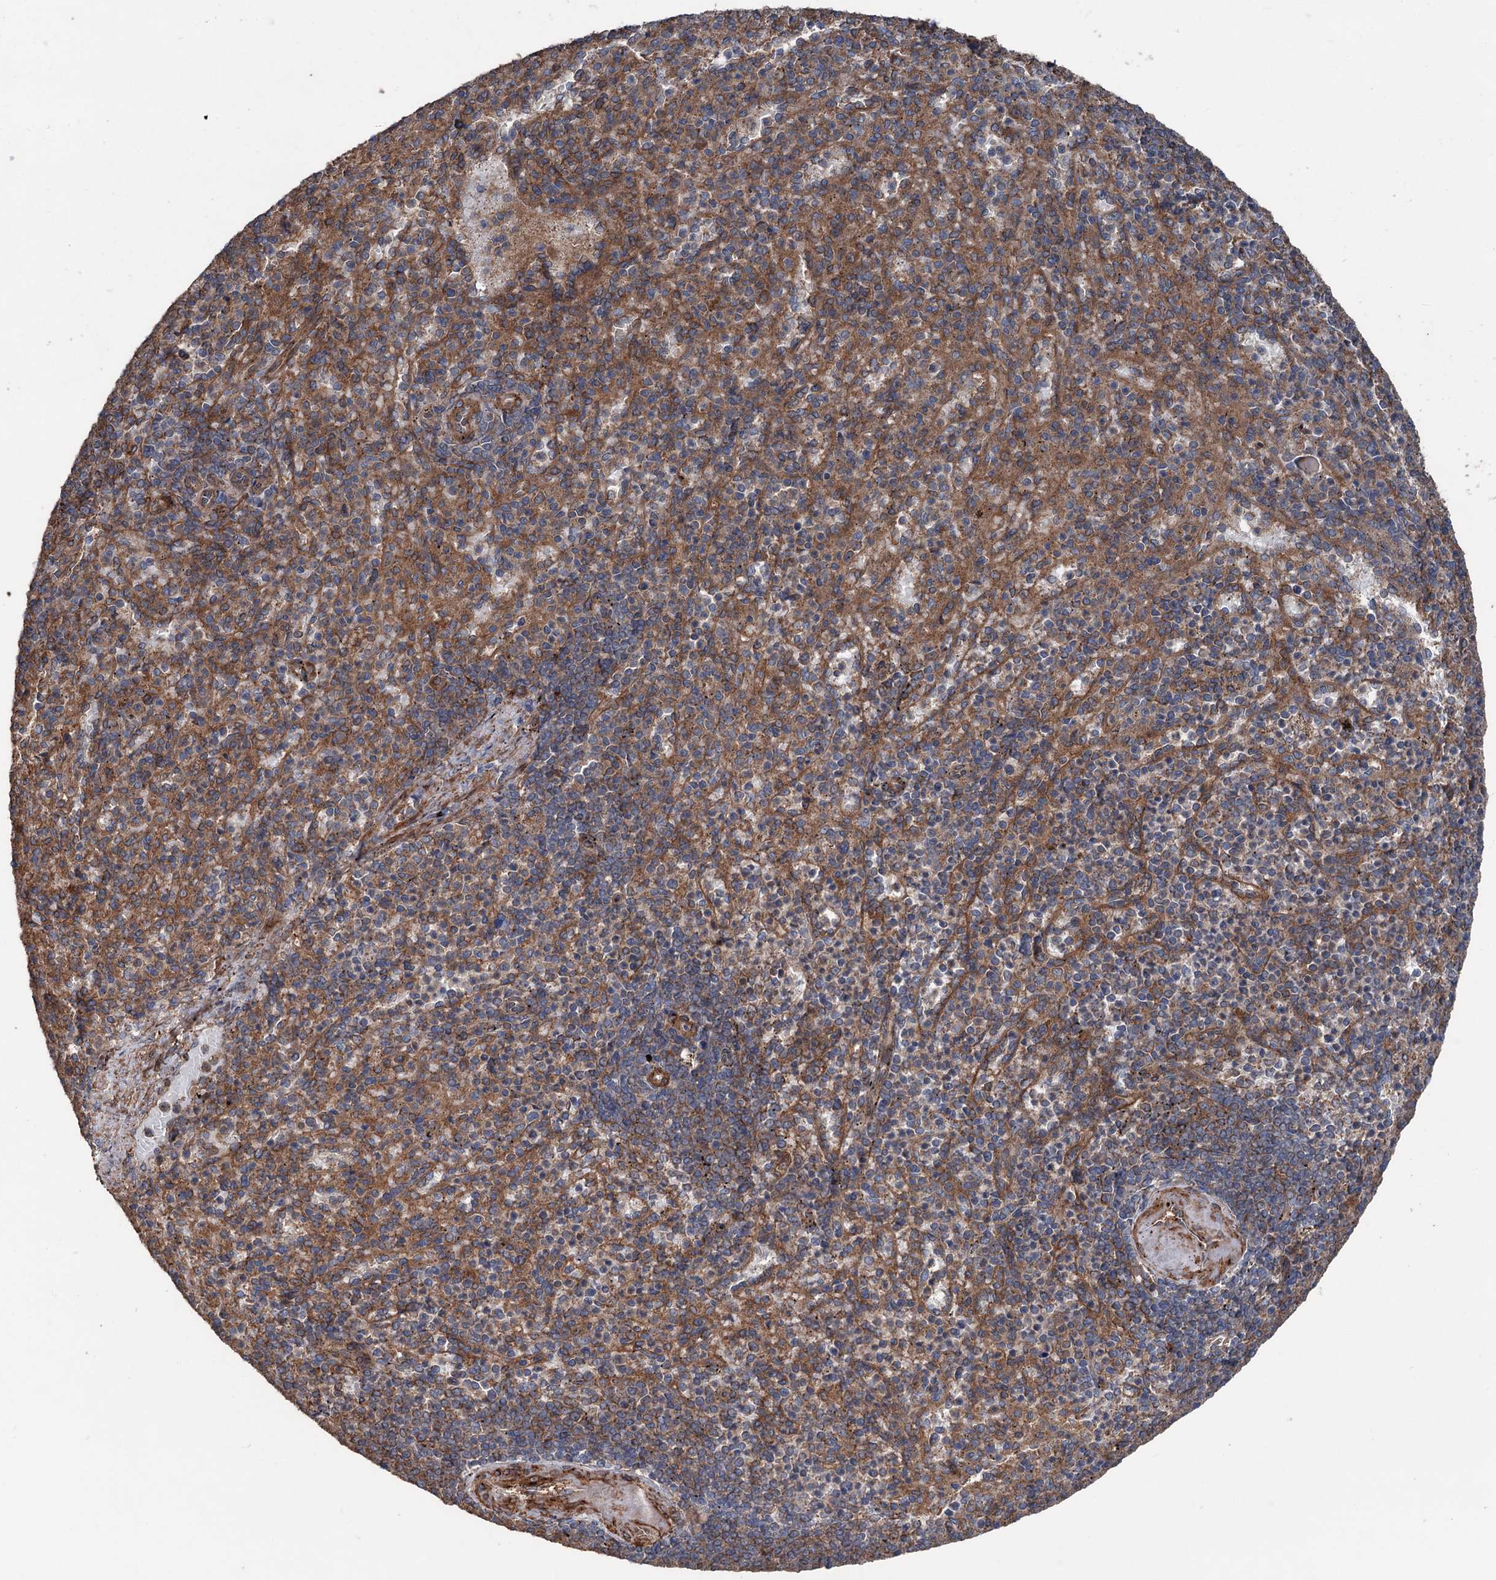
{"staining": {"intensity": "moderate", "quantity": ">75%", "location": "cytoplasmic/membranous"}, "tissue": "spleen", "cell_type": "Cells in red pulp", "image_type": "normal", "snomed": [{"axis": "morphology", "description": "Normal tissue, NOS"}, {"axis": "topography", "description": "Spleen"}], "caption": "Moderate cytoplasmic/membranous expression is identified in approximately >75% of cells in red pulp in normal spleen. (IHC, brightfield microscopy, high magnification).", "gene": "RNF214", "patient": {"sex": "female", "age": 74}}